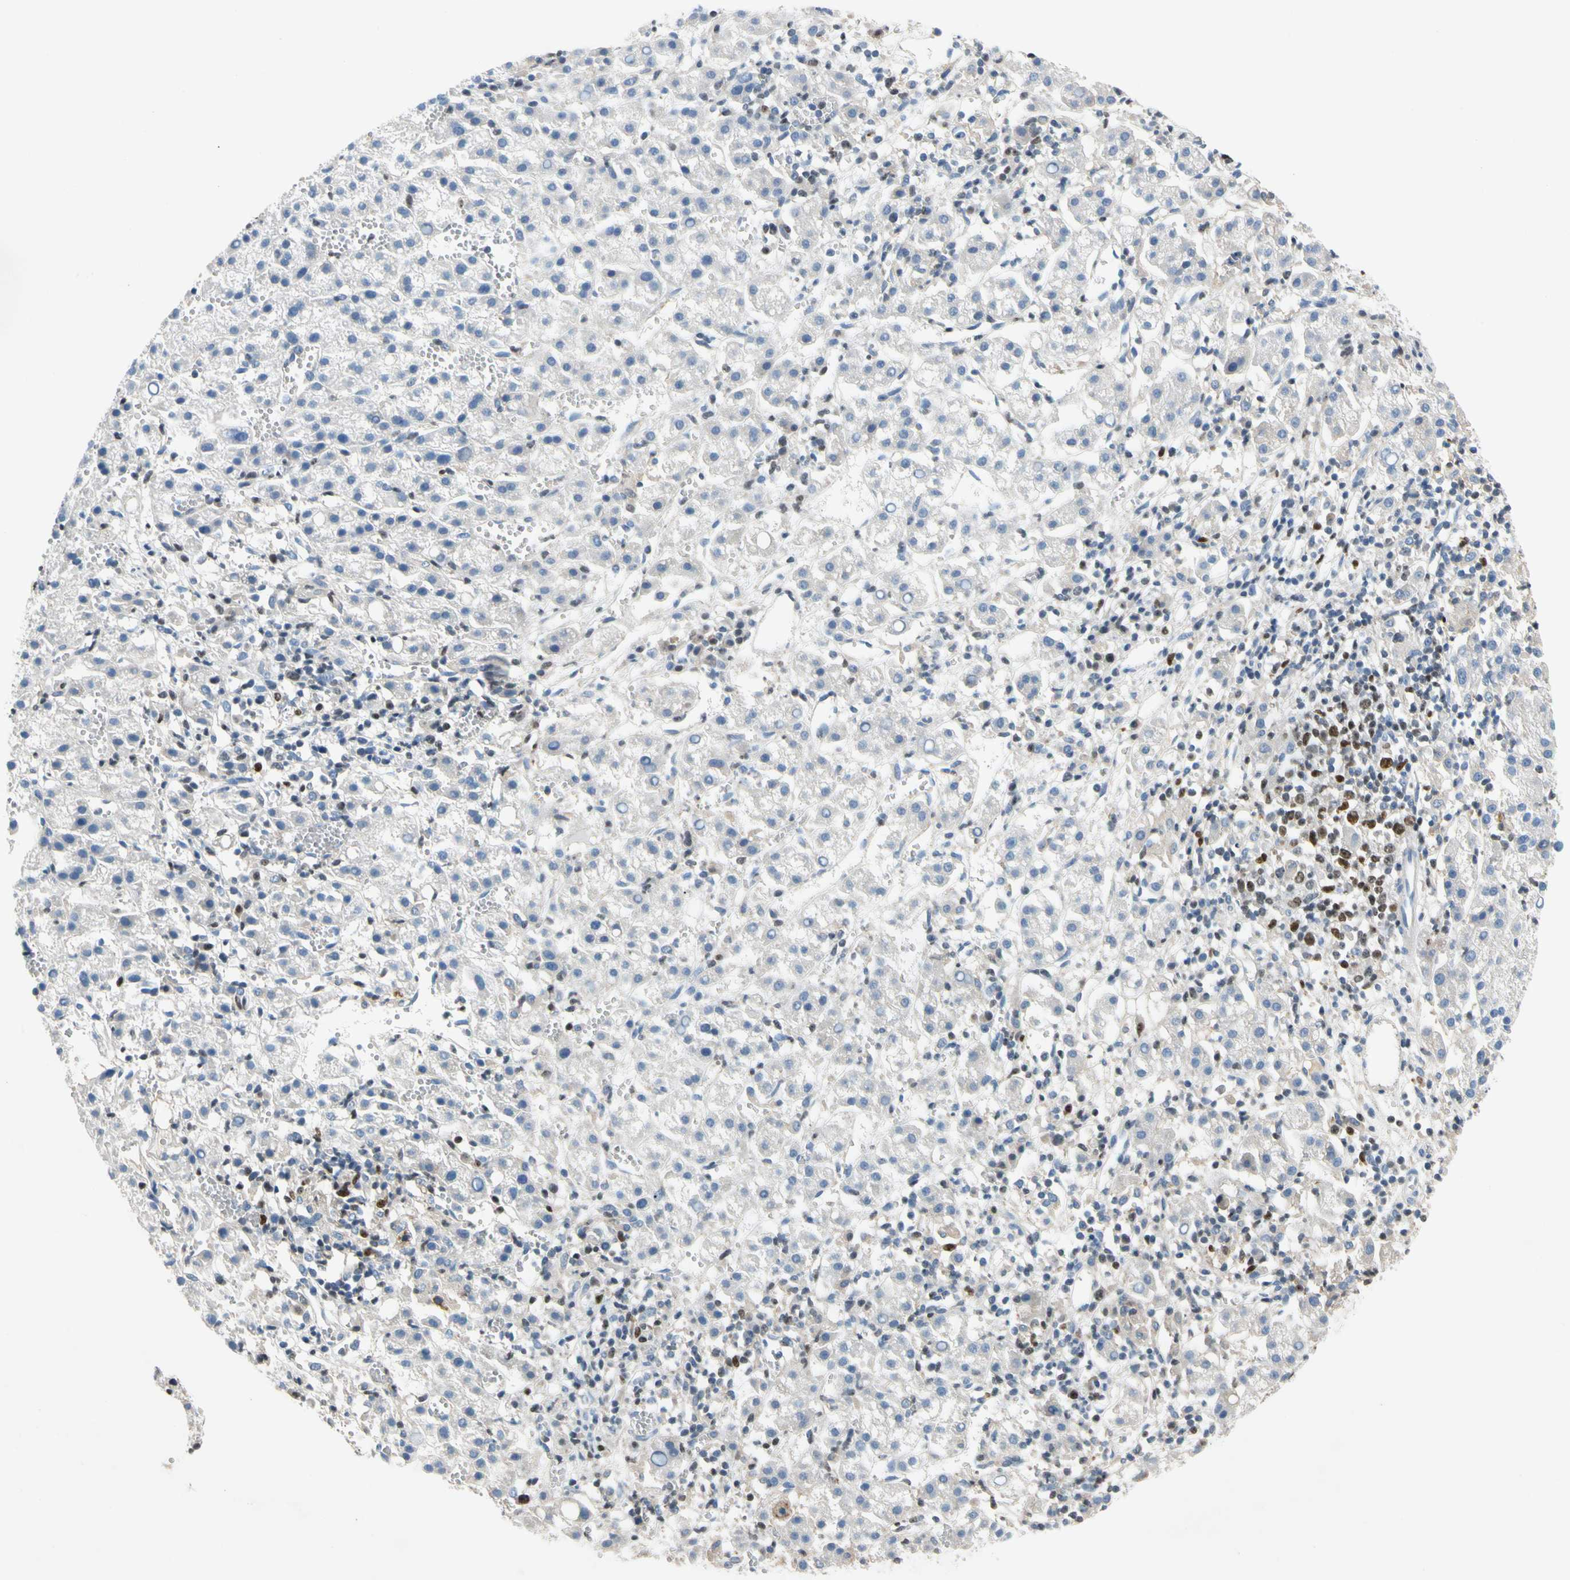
{"staining": {"intensity": "negative", "quantity": "none", "location": "none"}, "tissue": "liver cancer", "cell_type": "Tumor cells", "image_type": "cancer", "snomed": [{"axis": "morphology", "description": "Carcinoma, Hepatocellular, NOS"}, {"axis": "topography", "description": "Liver"}], "caption": "Immunohistochemical staining of human liver cancer (hepatocellular carcinoma) reveals no significant staining in tumor cells.", "gene": "SP140", "patient": {"sex": "female", "age": 58}}